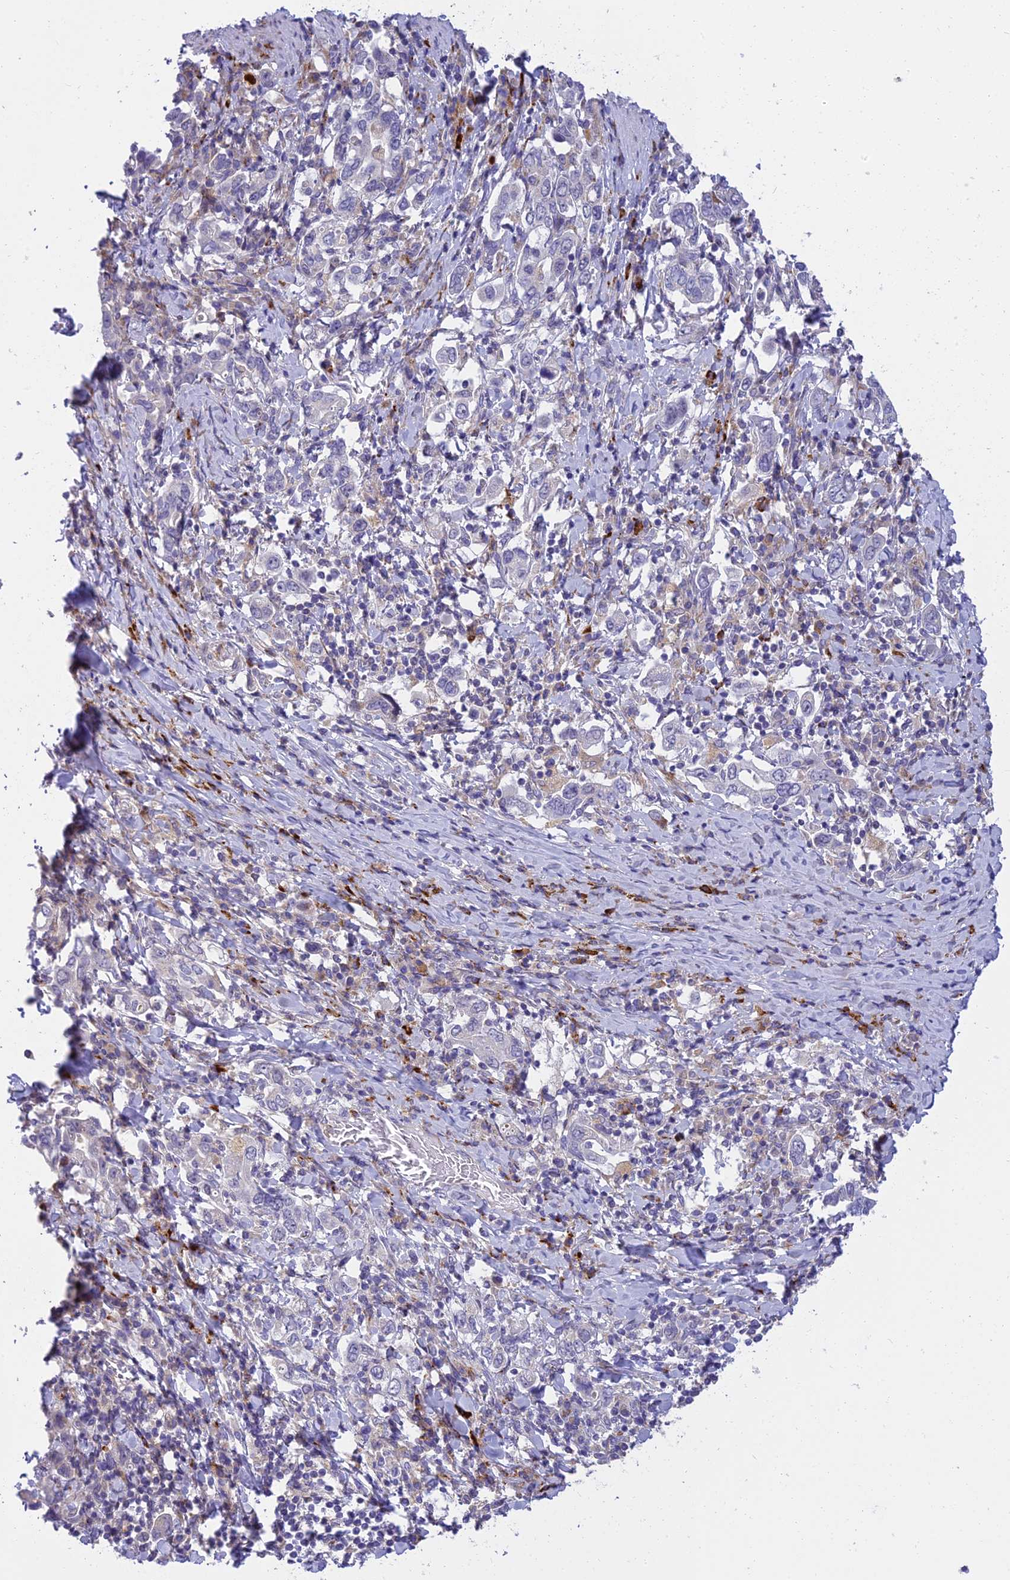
{"staining": {"intensity": "negative", "quantity": "none", "location": "none"}, "tissue": "stomach cancer", "cell_type": "Tumor cells", "image_type": "cancer", "snomed": [{"axis": "morphology", "description": "Adenocarcinoma, NOS"}, {"axis": "topography", "description": "Stomach, upper"}, {"axis": "topography", "description": "Stomach"}], "caption": "Human stomach cancer (adenocarcinoma) stained for a protein using immunohistochemistry reveals no expression in tumor cells.", "gene": "CLCN7", "patient": {"sex": "male", "age": 62}}